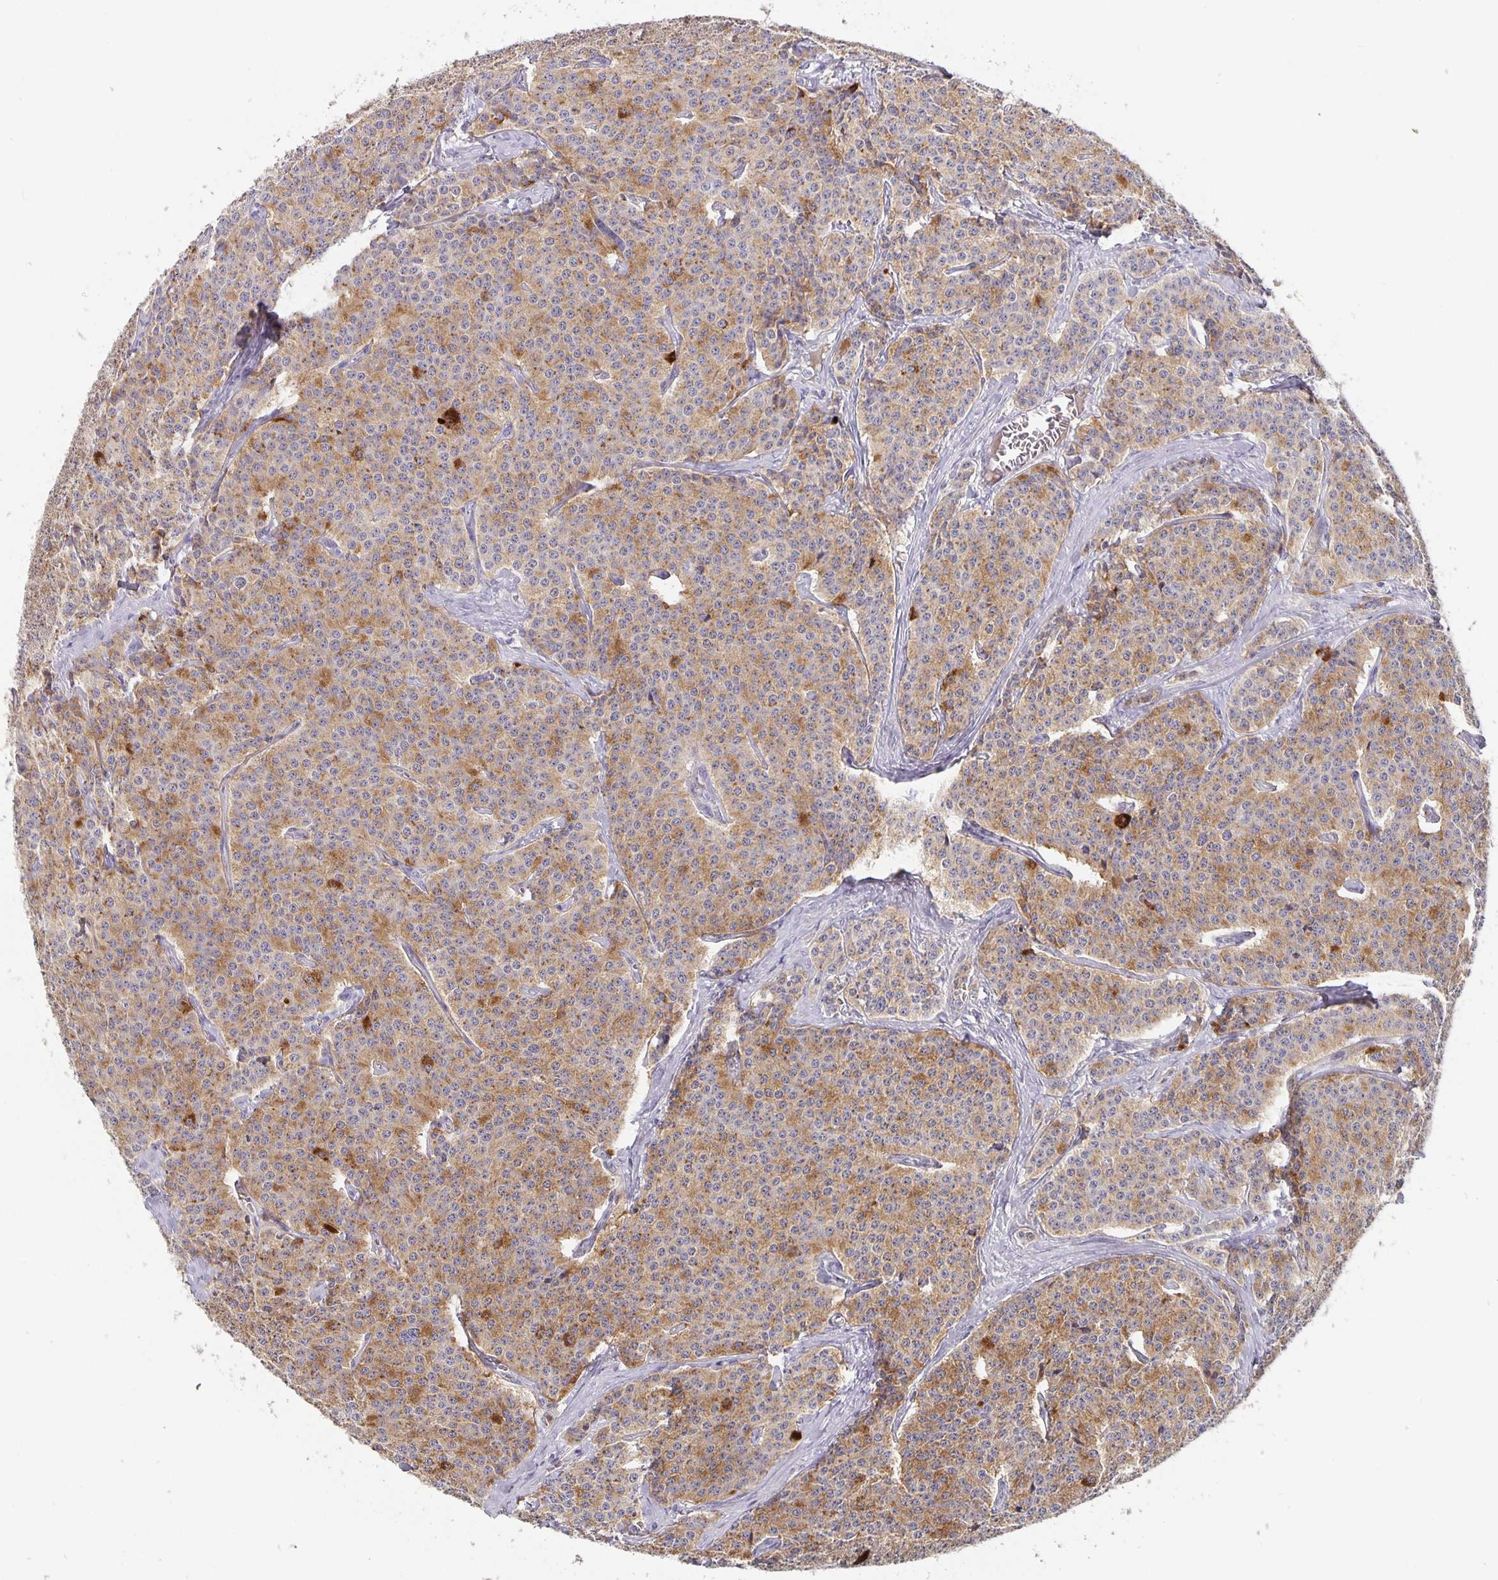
{"staining": {"intensity": "moderate", "quantity": ">75%", "location": "cytoplasmic/membranous"}, "tissue": "carcinoid", "cell_type": "Tumor cells", "image_type": "cancer", "snomed": [{"axis": "morphology", "description": "Carcinoid, malignant, NOS"}, {"axis": "topography", "description": "Small intestine"}], "caption": "Immunohistochemical staining of human carcinoid exhibits medium levels of moderate cytoplasmic/membranous protein expression in about >75% of tumor cells.", "gene": "GDF15", "patient": {"sex": "female", "age": 64}}